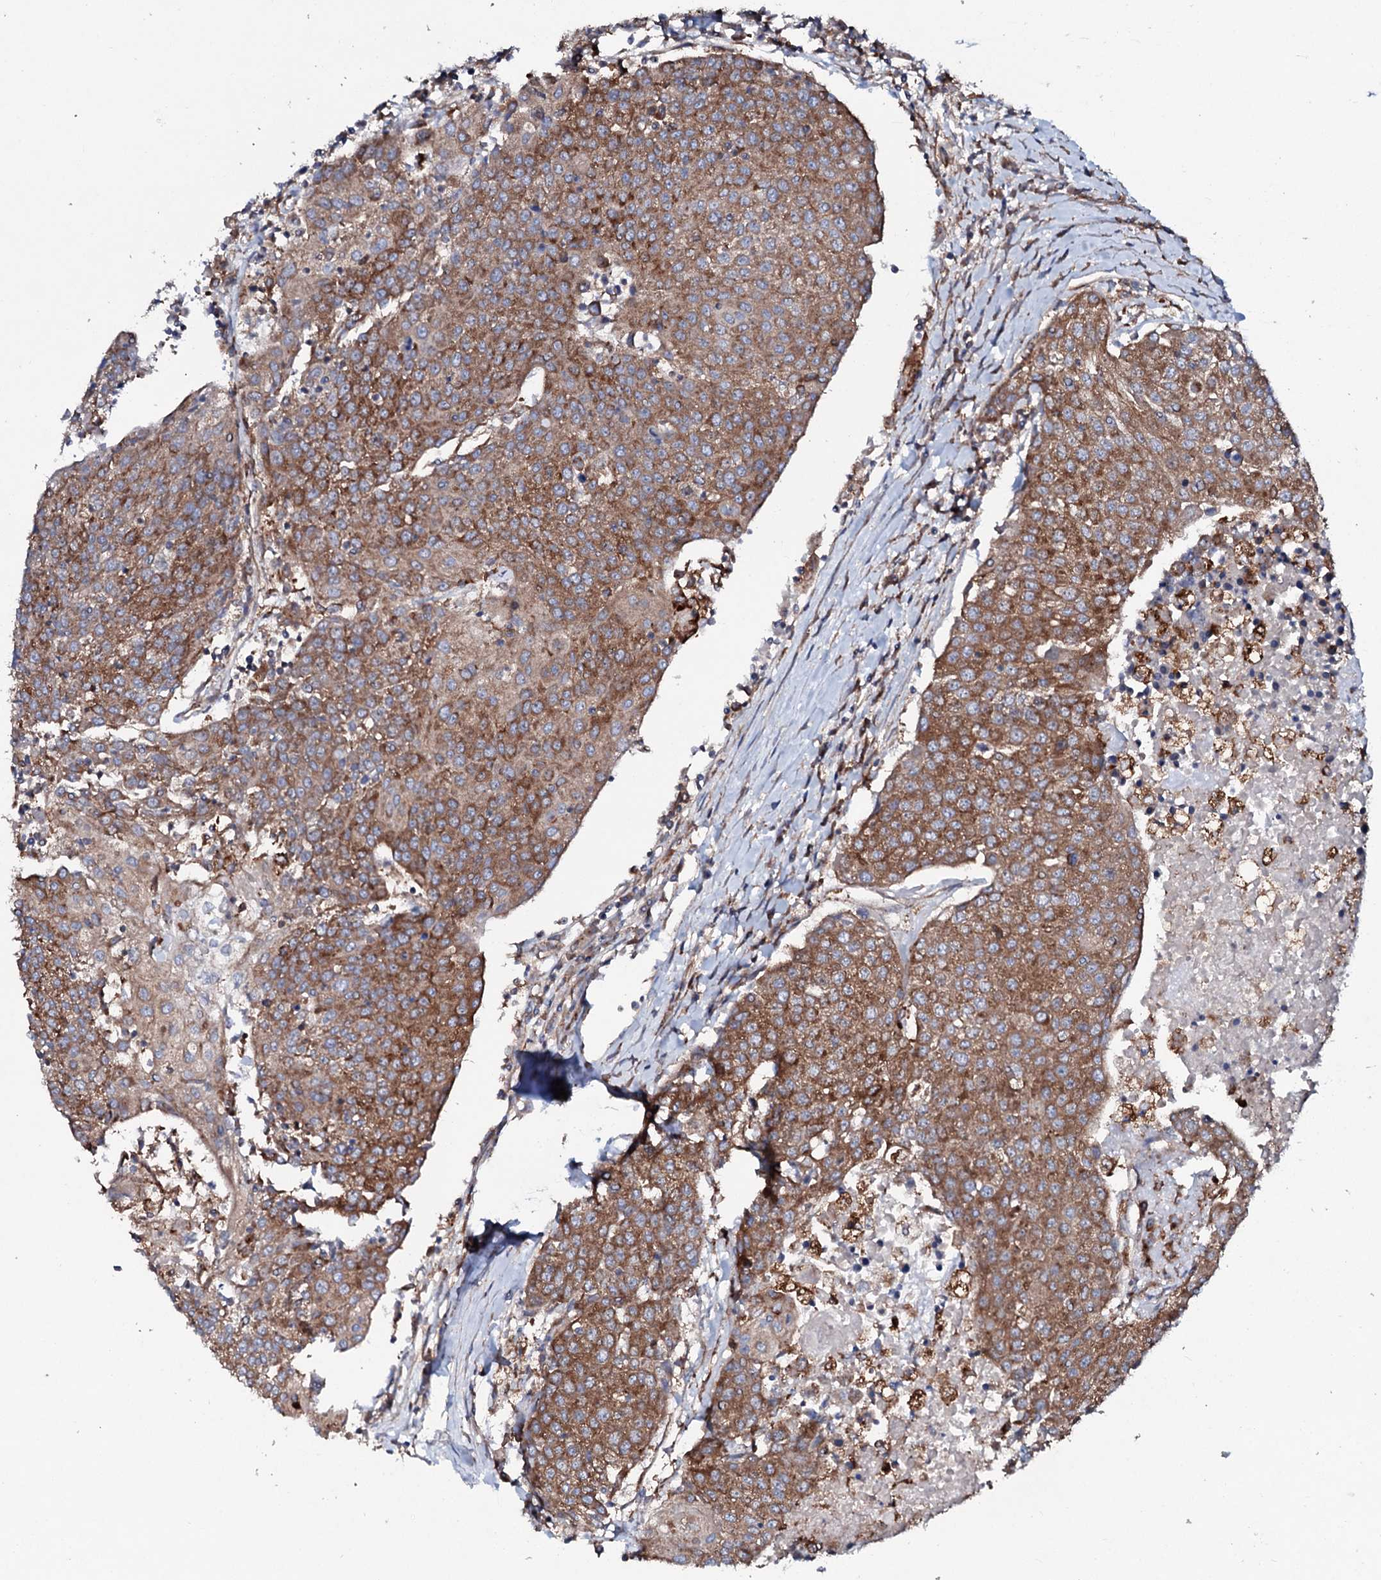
{"staining": {"intensity": "moderate", "quantity": ">75%", "location": "cytoplasmic/membranous"}, "tissue": "urothelial cancer", "cell_type": "Tumor cells", "image_type": "cancer", "snomed": [{"axis": "morphology", "description": "Urothelial carcinoma, High grade"}, {"axis": "topography", "description": "Urinary bladder"}], "caption": "Moderate cytoplasmic/membranous expression is seen in approximately >75% of tumor cells in urothelial carcinoma (high-grade). Using DAB (3,3'-diaminobenzidine) (brown) and hematoxylin (blue) stains, captured at high magnification using brightfield microscopy.", "gene": "P2RX4", "patient": {"sex": "female", "age": 85}}